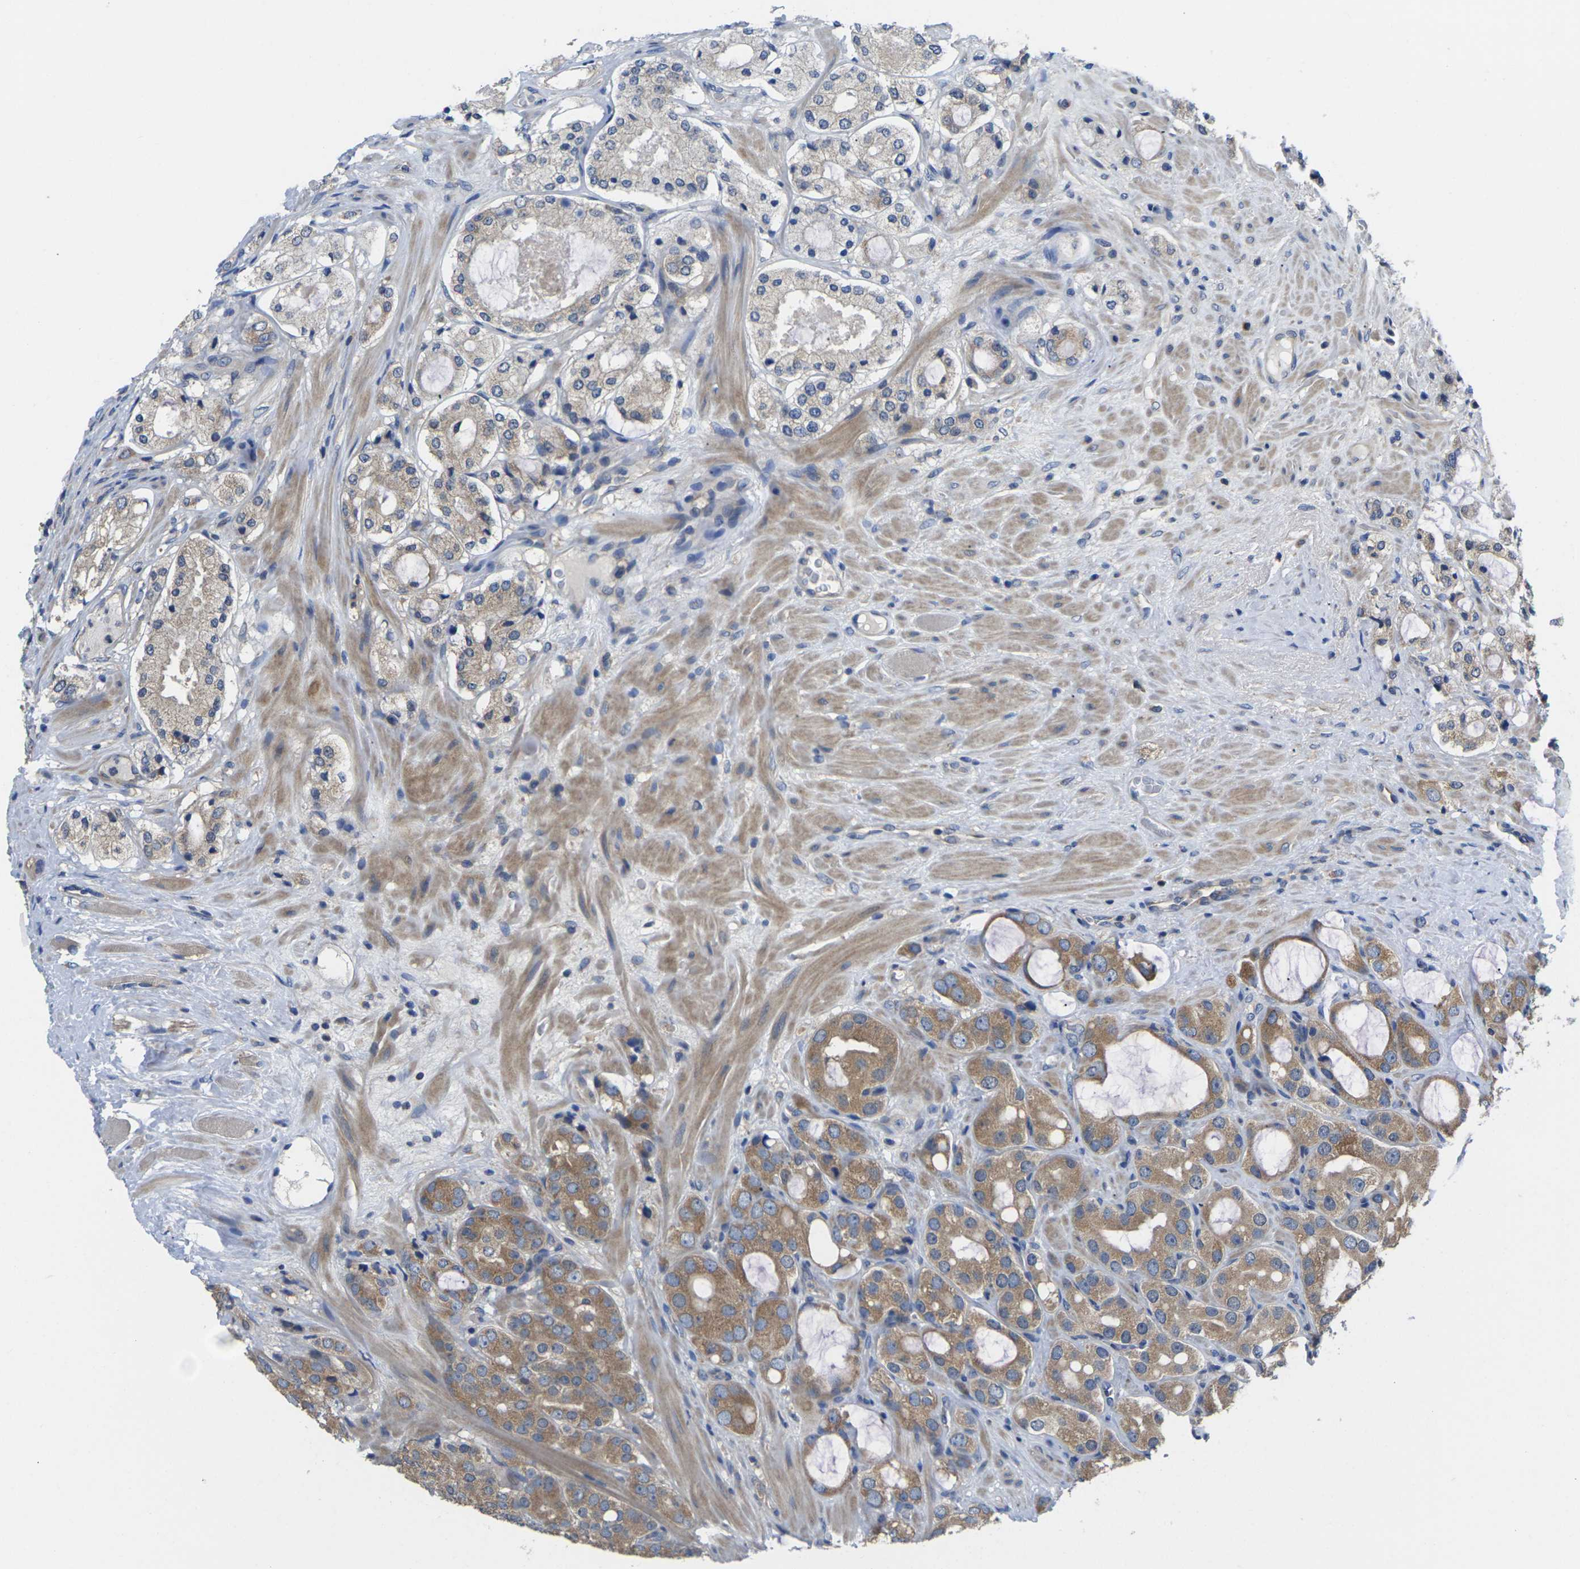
{"staining": {"intensity": "moderate", "quantity": ">75%", "location": "cytoplasmic/membranous"}, "tissue": "prostate cancer", "cell_type": "Tumor cells", "image_type": "cancer", "snomed": [{"axis": "morphology", "description": "Adenocarcinoma, High grade"}, {"axis": "topography", "description": "Prostate"}], "caption": "Prostate cancer tissue displays moderate cytoplasmic/membranous expression in about >75% of tumor cells, visualized by immunohistochemistry. The staining was performed using DAB (3,3'-diaminobenzidine) to visualize the protein expression in brown, while the nuclei were stained in blue with hematoxylin (Magnification: 20x).", "gene": "TMCC2", "patient": {"sex": "male", "age": 65}}